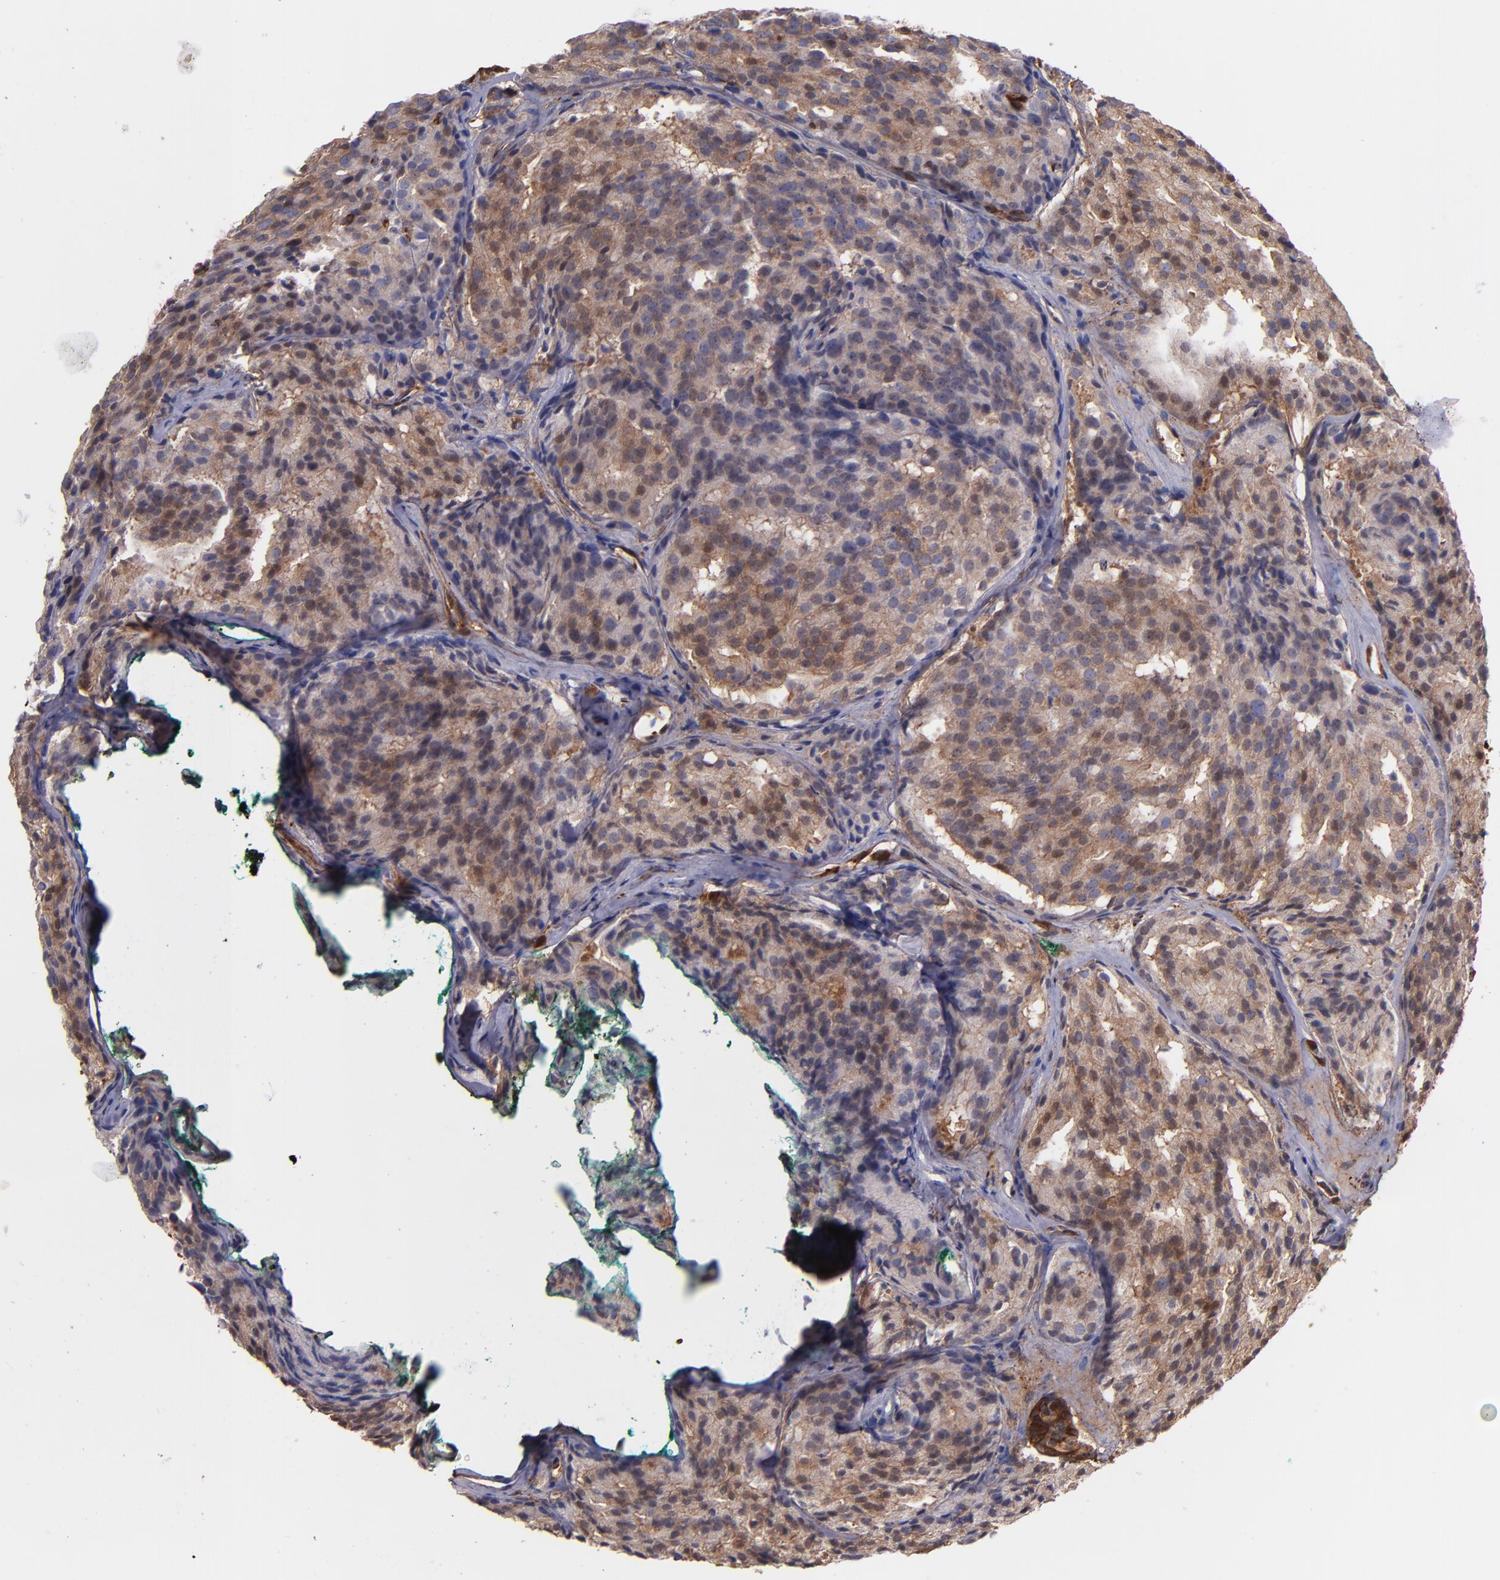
{"staining": {"intensity": "moderate", "quantity": ">75%", "location": "cytoplasmic/membranous"}, "tissue": "prostate cancer", "cell_type": "Tumor cells", "image_type": "cancer", "snomed": [{"axis": "morphology", "description": "Adenocarcinoma, High grade"}, {"axis": "topography", "description": "Prostate"}], "caption": "Immunohistochemistry of human prostate adenocarcinoma (high-grade) displays medium levels of moderate cytoplasmic/membranous positivity in approximately >75% of tumor cells. The staining is performed using DAB (3,3'-diaminobenzidine) brown chromogen to label protein expression. The nuclei are counter-stained blue using hematoxylin.", "gene": "VCL", "patient": {"sex": "male", "age": 64}}